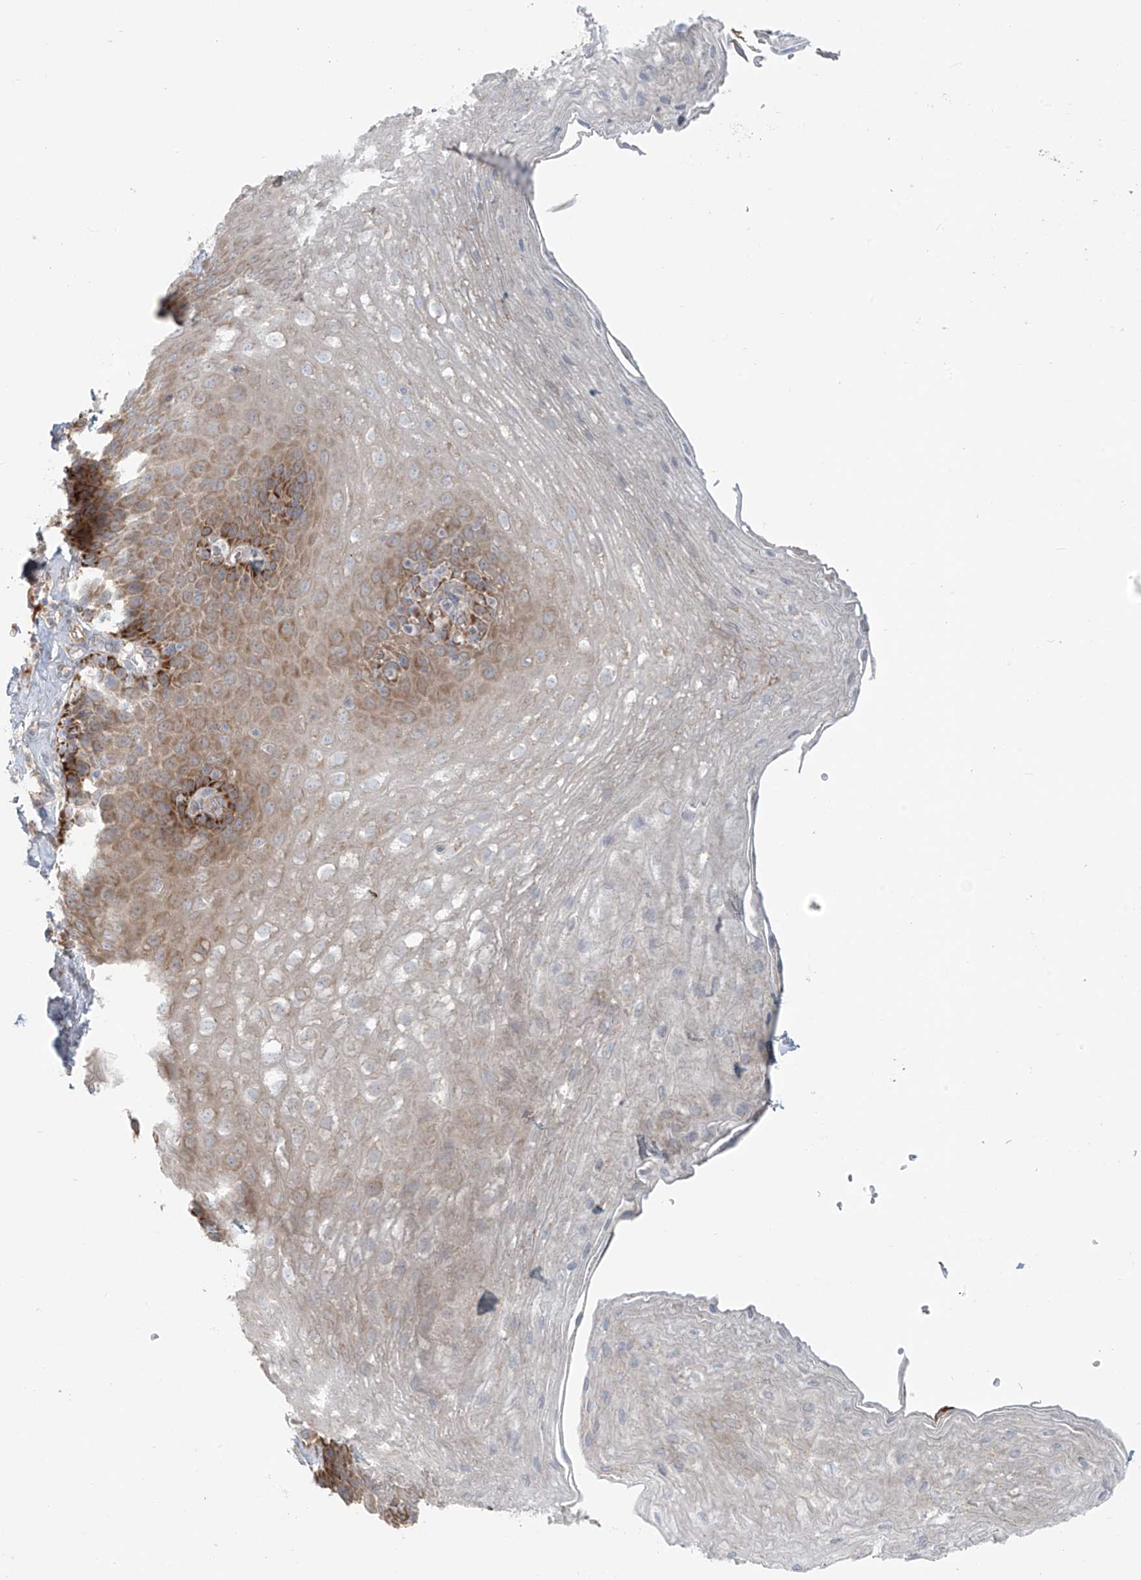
{"staining": {"intensity": "strong", "quantity": "25%-75%", "location": "cytoplasmic/membranous"}, "tissue": "esophagus", "cell_type": "Squamous epithelial cells", "image_type": "normal", "snomed": [{"axis": "morphology", "description": "Normal tissue, NOS"}, {"axis": "topography", "description": "Esophagus"}], "caption": "An image of human esophagus stained for a protein reveals strong cytoplasmic/membranous brown staining in squamous epithelial cells. The staining was performed using DAB to visualize the protein expression in brown, while the nuclei were stained in blue with hematoxylin (Magnification: 20x).", "gene": "LZTS3", "patient": {"sex": "female", "age": 66}}